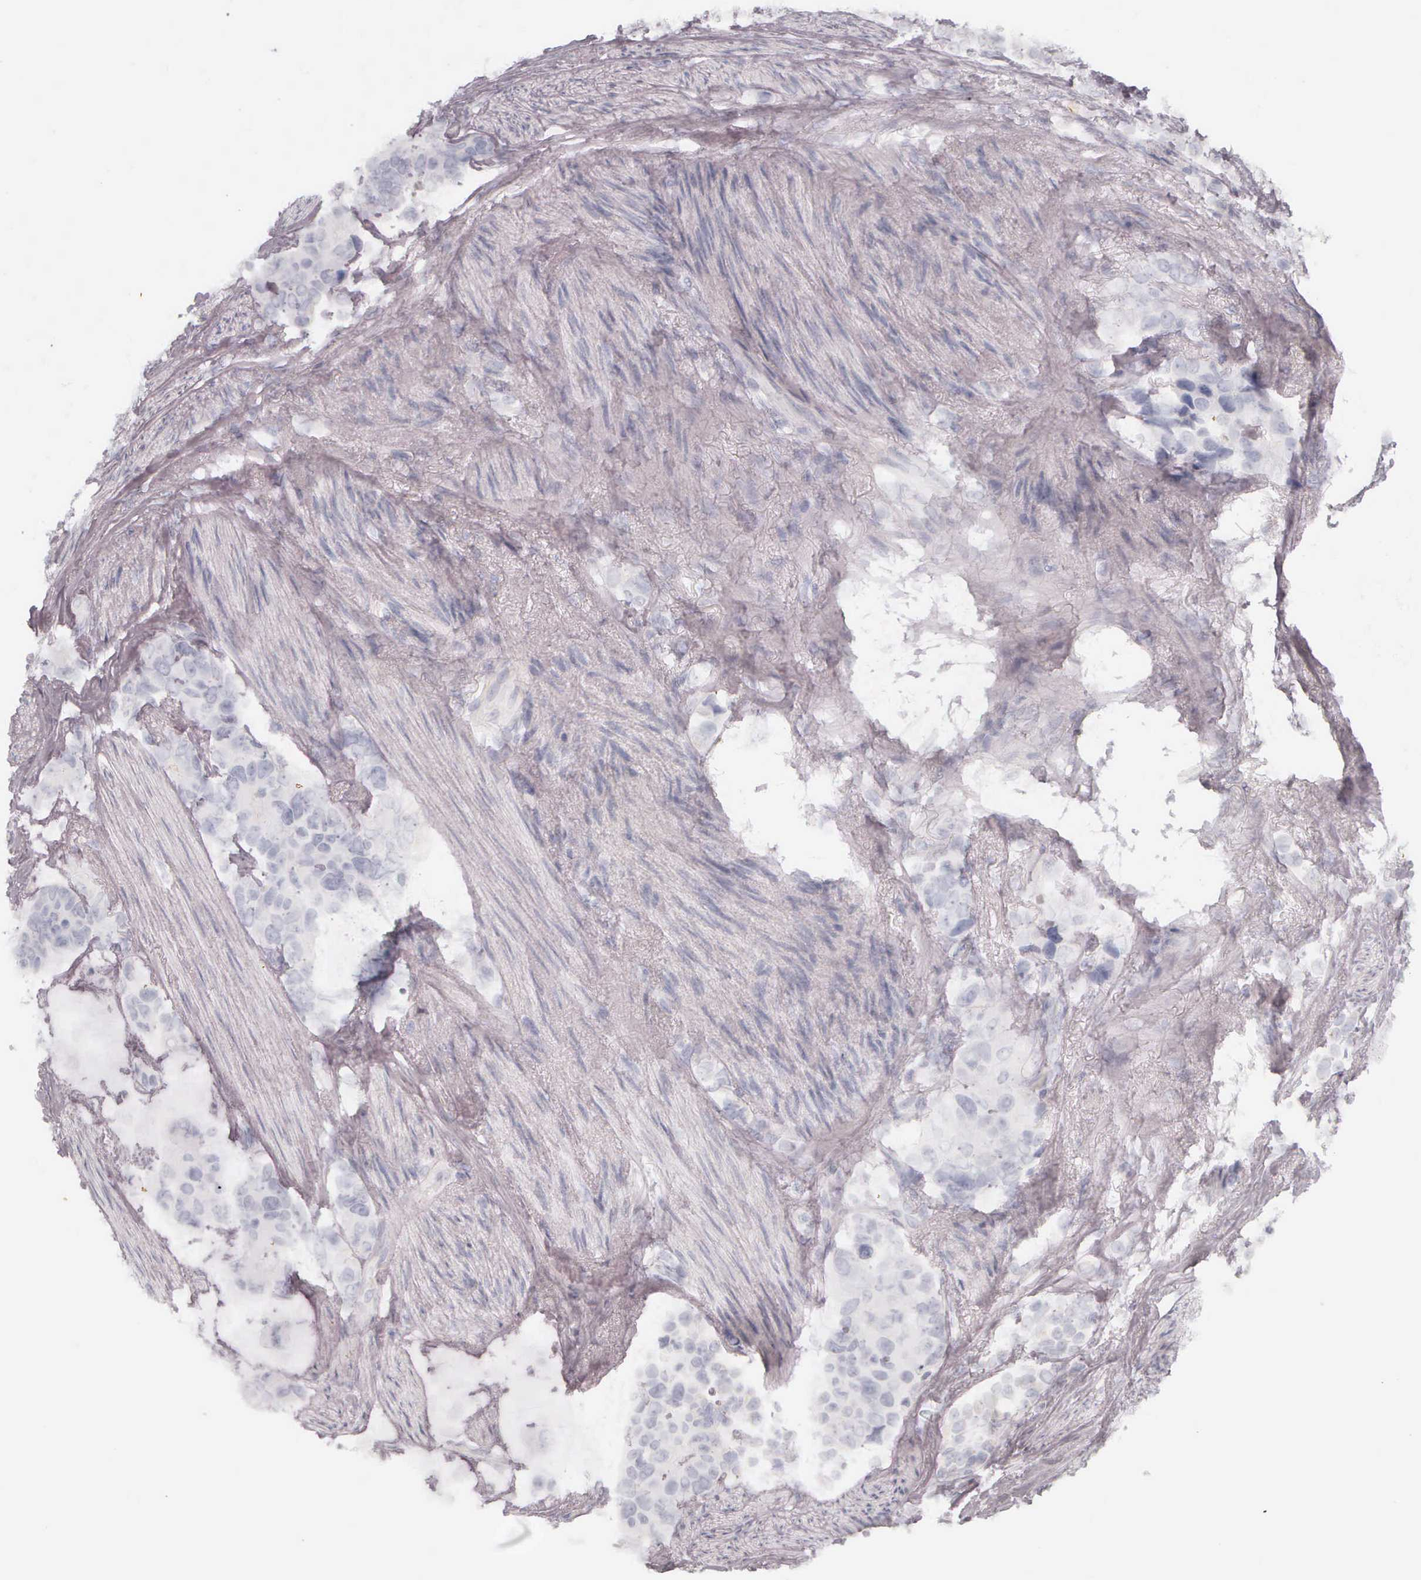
{"staining": {"intensity": "negative", "quantity": "none", "location": "none"}, "tissue": "stomach cancer", "cell_type": "Tumor cells", "image_type": "cancer", "snomed": [{"axis": "morphology", "description": "Adenocarcinoma, NOS"}, {"axis": "topography", "description": "Stomach, upper"}], "caption": "Tumor cells are negative for protein expression in human stomach cancer (adenocarcinoma).", "gene": "KRT14", "patient": {"sex": "male", "age": 71}}